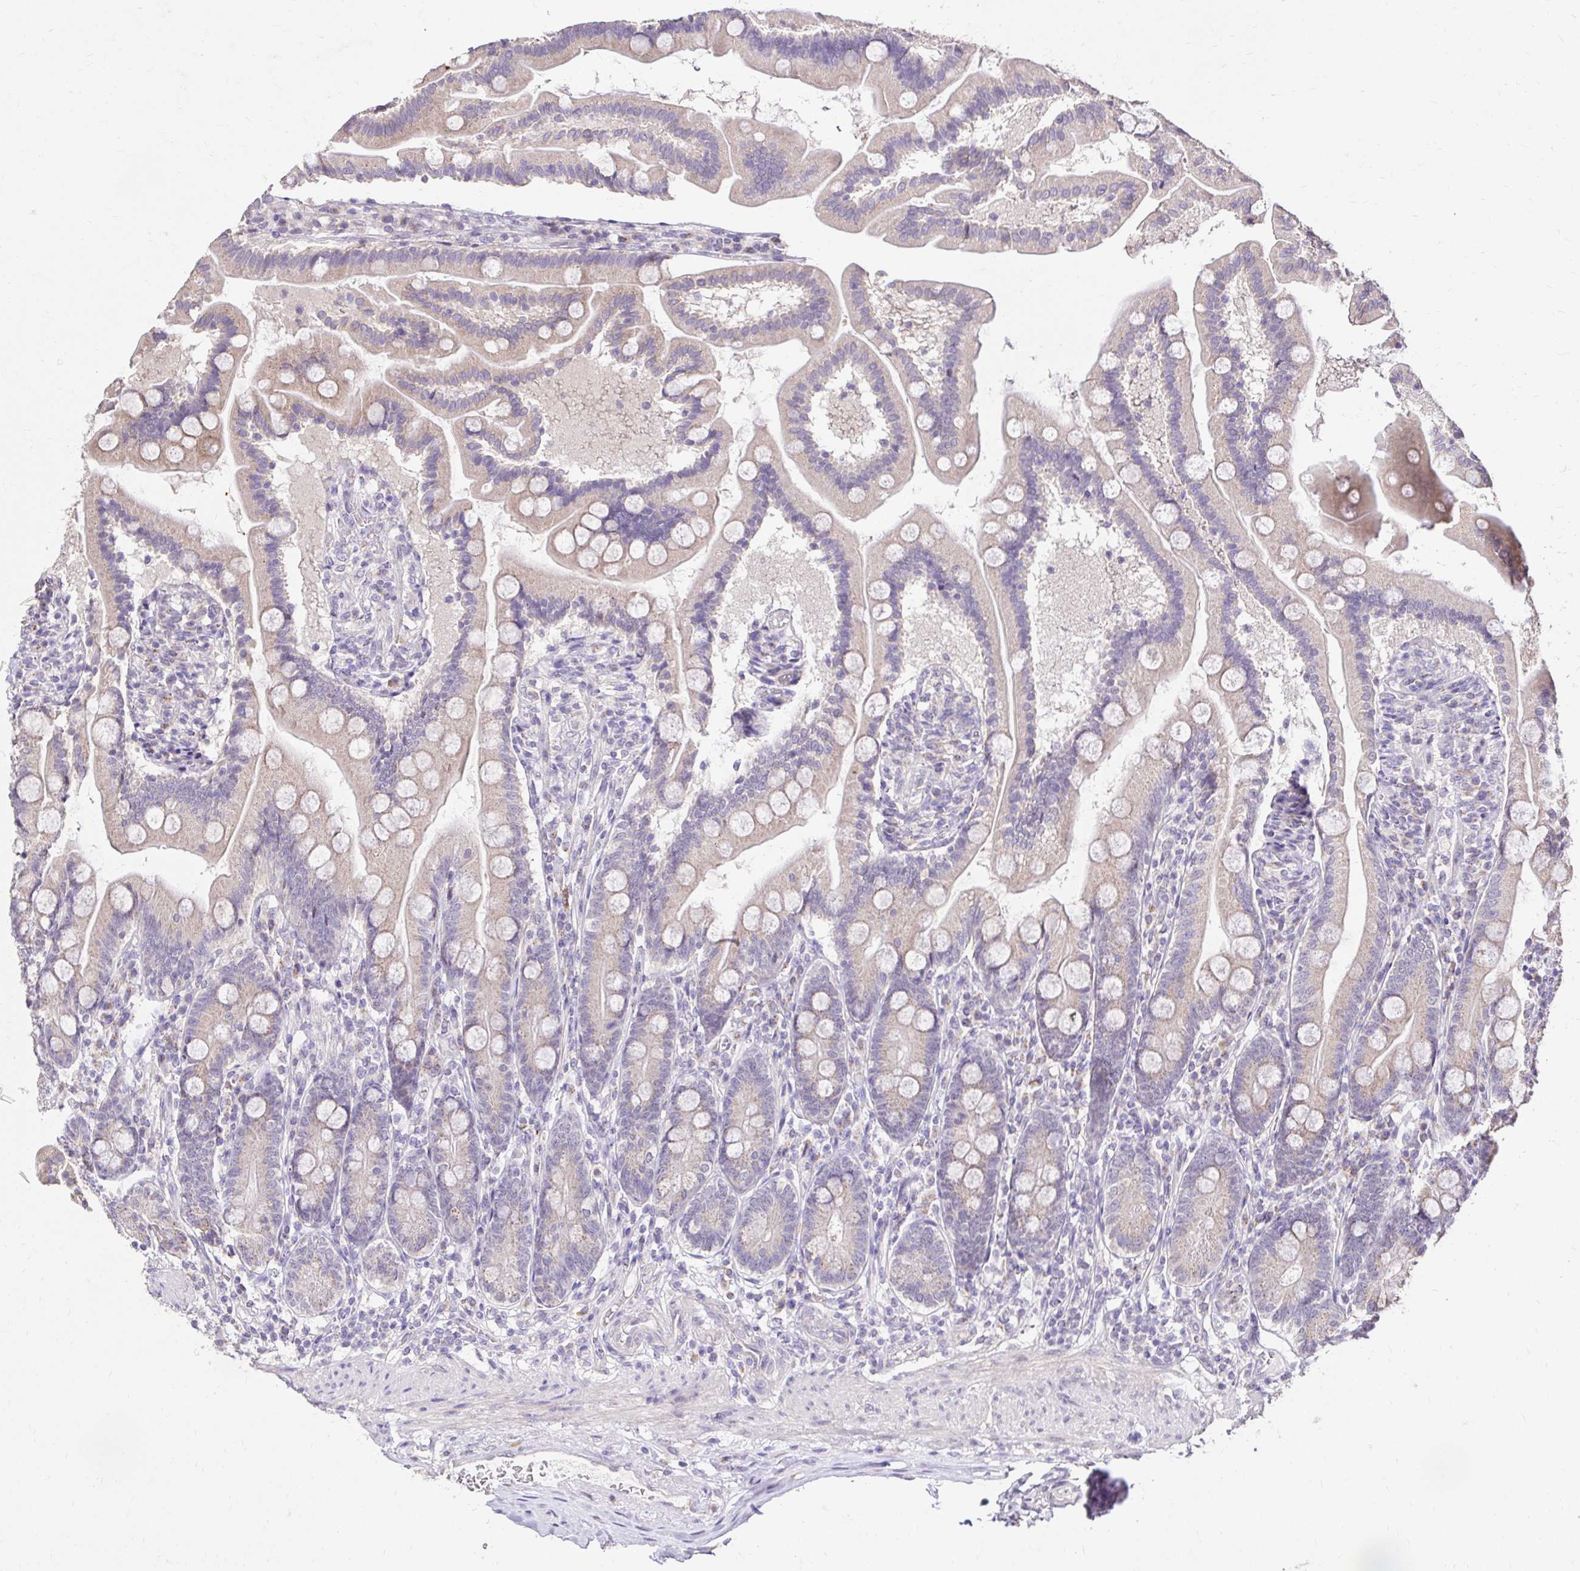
{"staining": {"intensity": "weak", "quantity": "25%-75%", "location": "cytoplasmic/membranous"}, "tissue": "duodenum", "cell_type": "Glandular cells", "image_type": "normal", "snomed": [{"axis": "morphology", "description": "Normal tissue, NOS"}, {"axis": "topography", "description": "Duodenum"}], "caption": "Glandular cells show weak cytoplasmic/membranous staining in about 25%-75% of cells in normal duodenum.", "gene": "KIAA1210", "patient": {"sex": "female", "age": 67}}